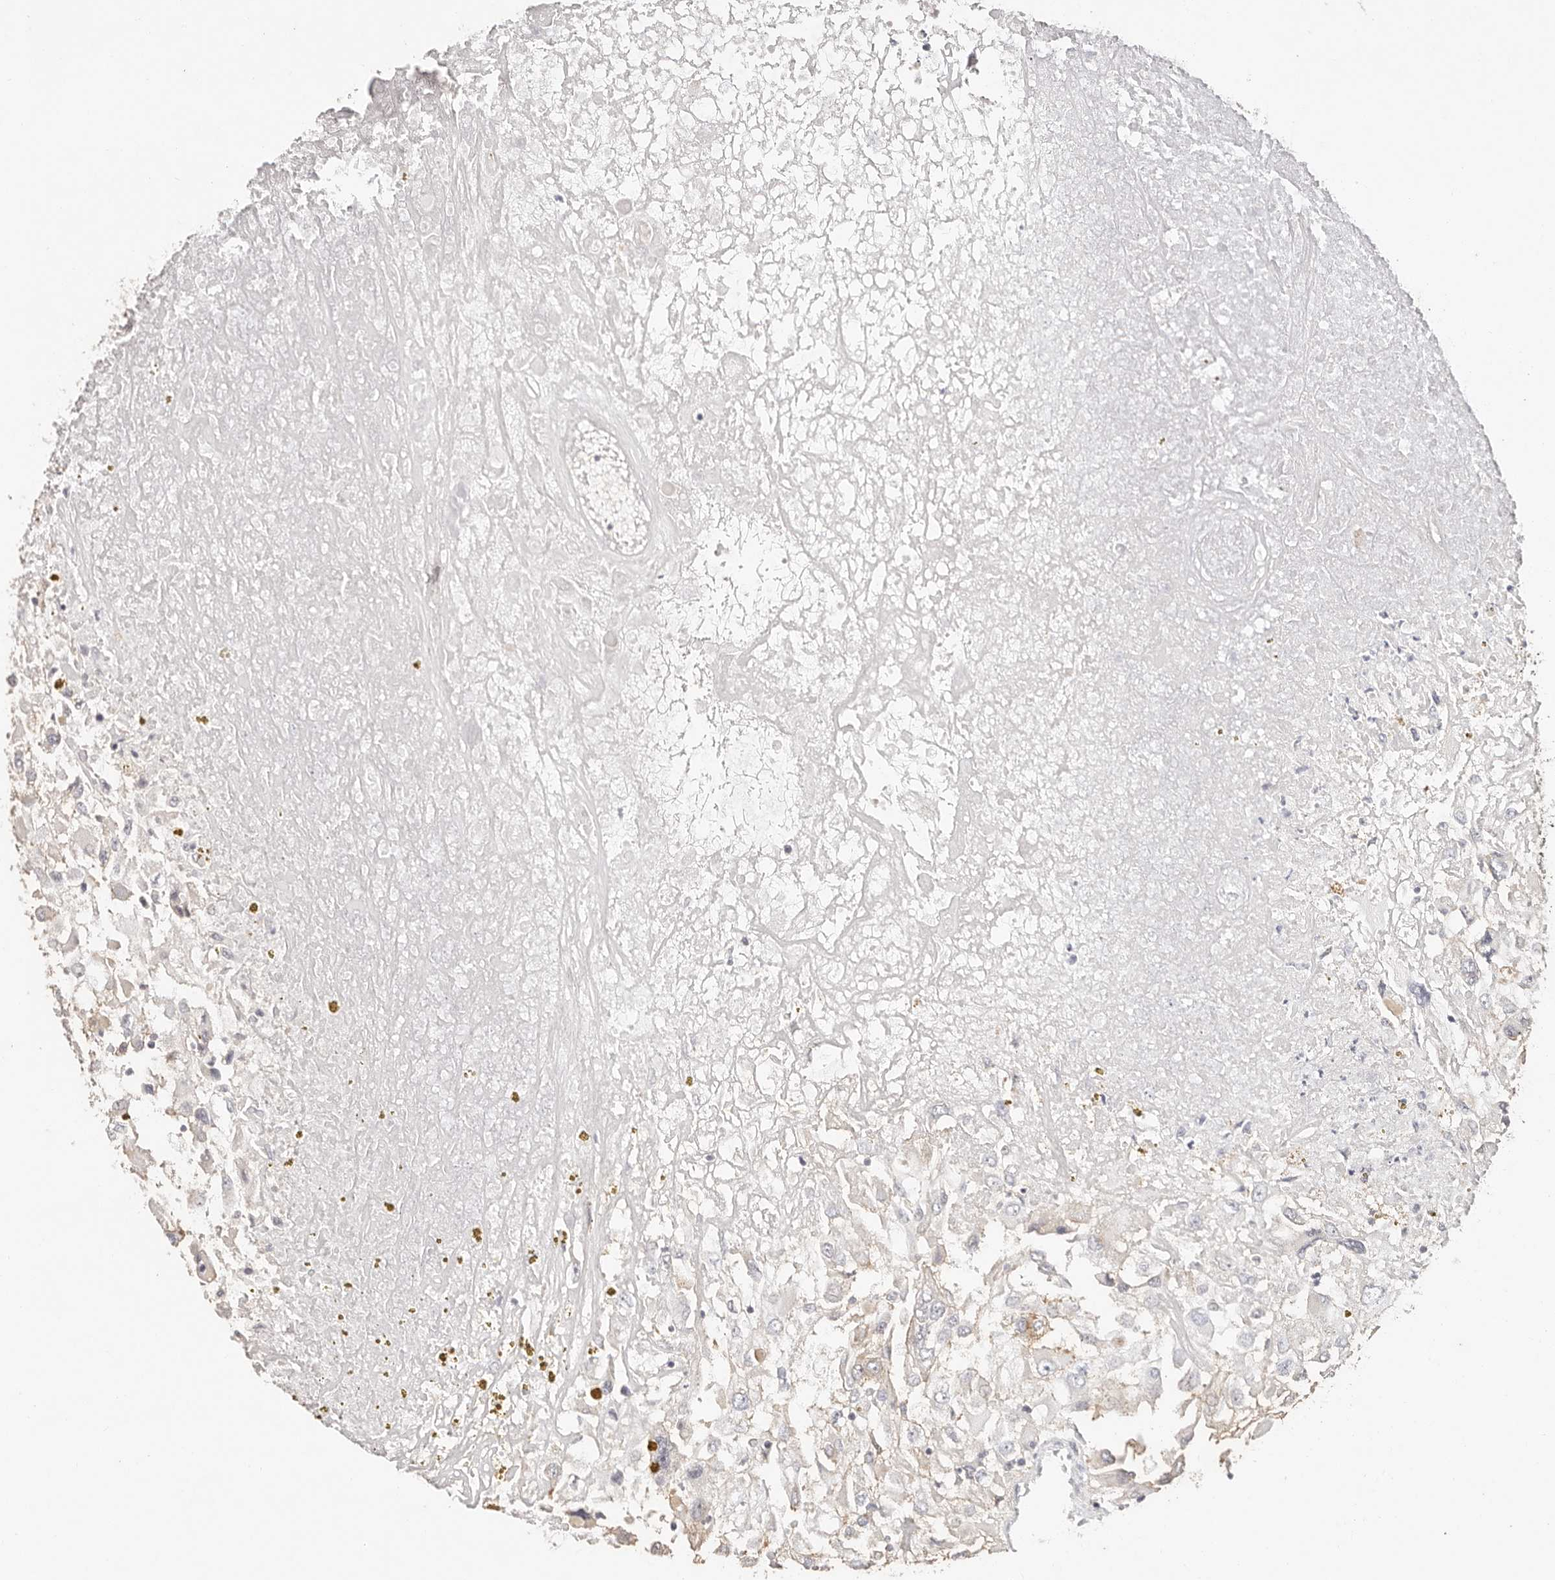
{"staining": {"intensity": "weak", "quantity": "<25%", "location": "cytoplasmic/membranous"}, "tissue": "renal cancer", "cell_type": "Tumor cells", "image_type": "cancer", "snomed": [{"axis": "morphology", "description": "Adenocarcinoma, NOS"}, {"axis": "topography", "description": "Kidney"}], "caption": "IHC micrograph of neoplastic tissue: renal adenocarcinoma stained with DAB reveals no significant protein positivity in tumor cells. (Brightfield microscopy of DAB immunohistochemistry at high magnification).", "gene": "CXADR", "patient": {"sex": "female", "age": 52}}